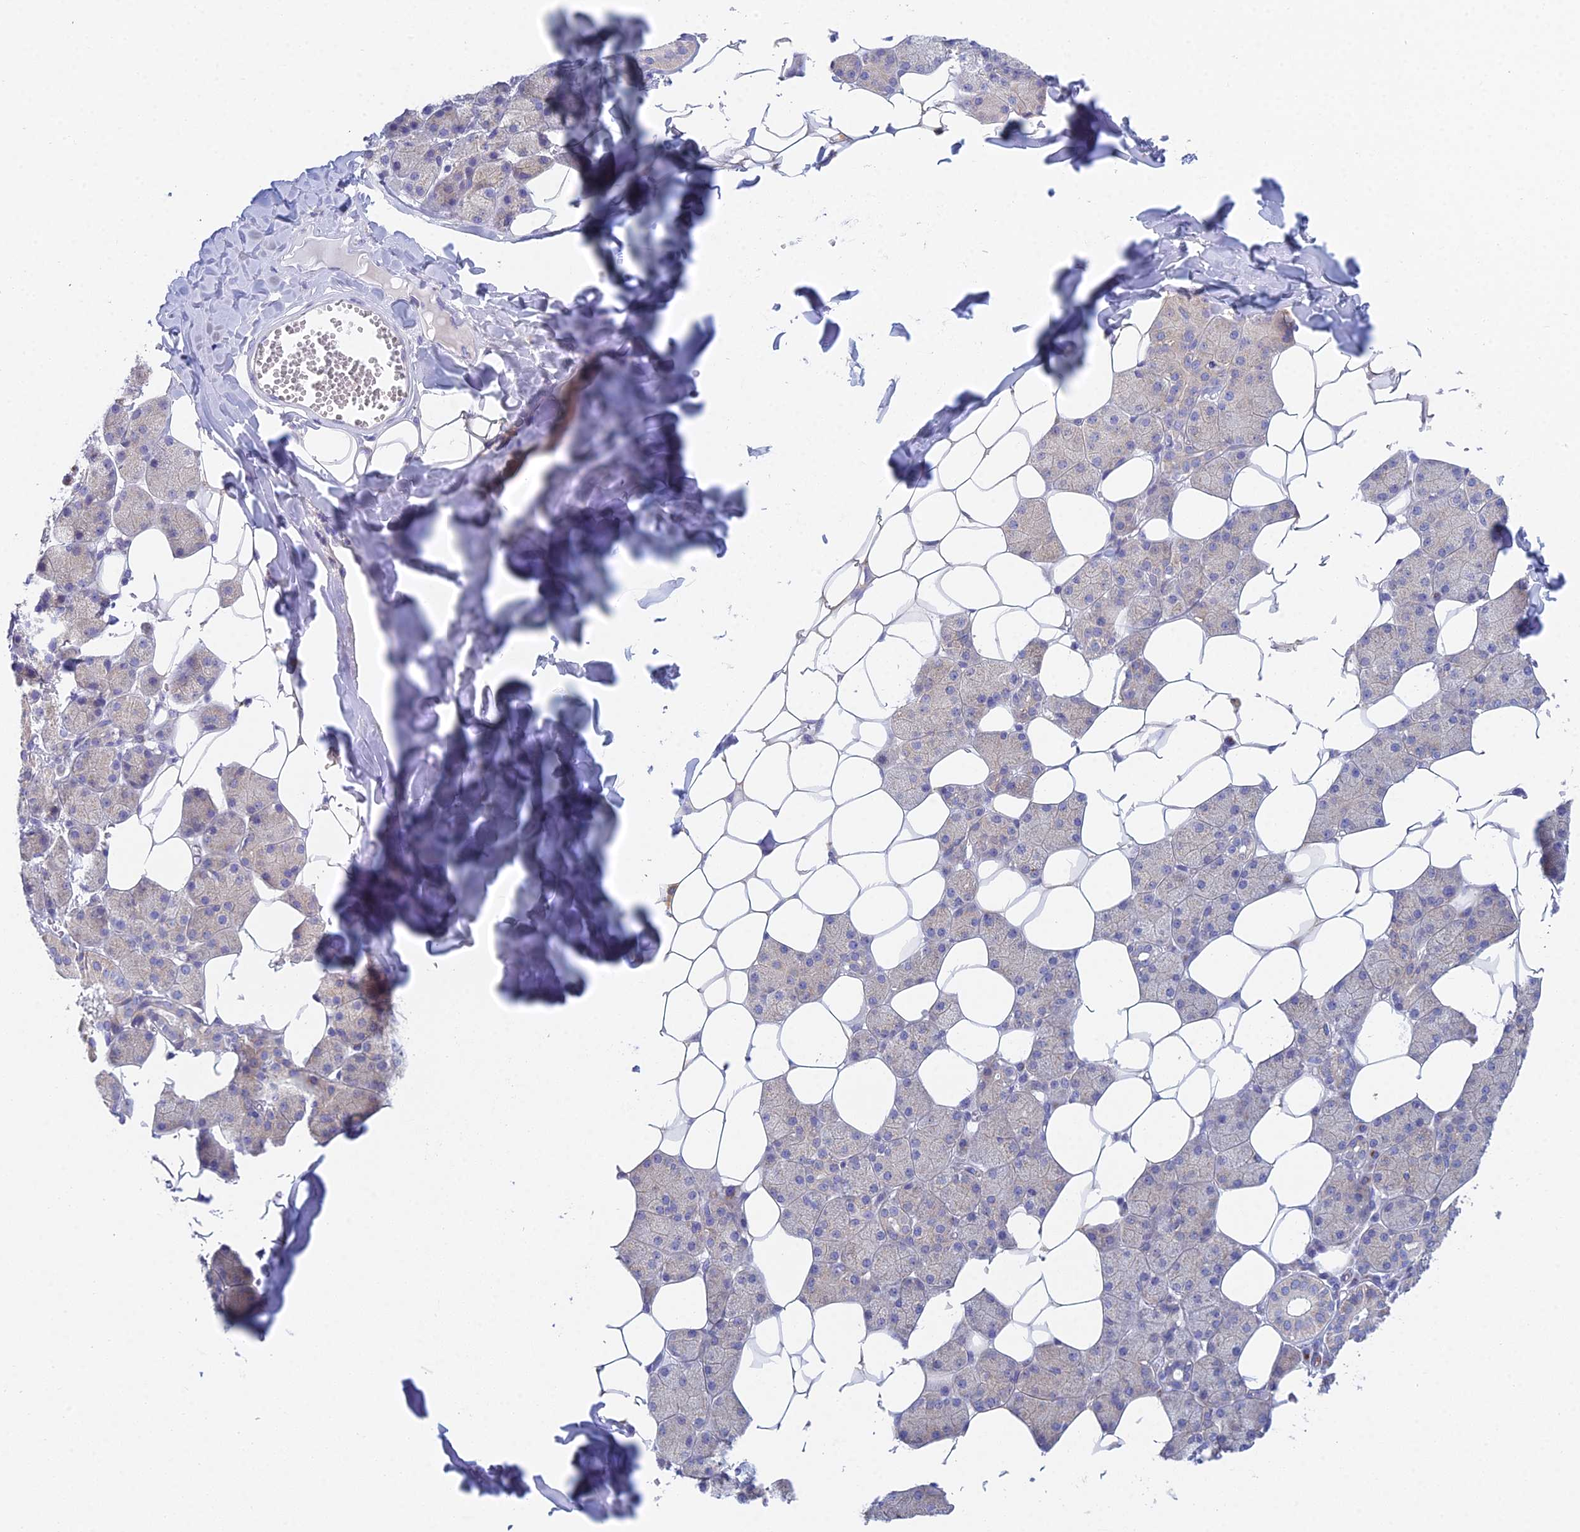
{"staining": {"intensity": "weak", "quantity": "25%-75%", "location": "cytoplasmic/membranous"}, "tissue": "salivary gland", "cell_type": "Glandular cells", "image_type": "normal", "snomed": [{"axis": "morphology", "description": "Normal tissue, NOS"}, {"axis": "topography", "description": "Salivary gland"}], "caption": "Human salivary gland stained with a brown dye displays weak cytoplasmic/membranous positive staining in approximately 25%-75% of glandular cells.", "gene": "ZNF564", "patient": {"sex": "female", "age": 33}}